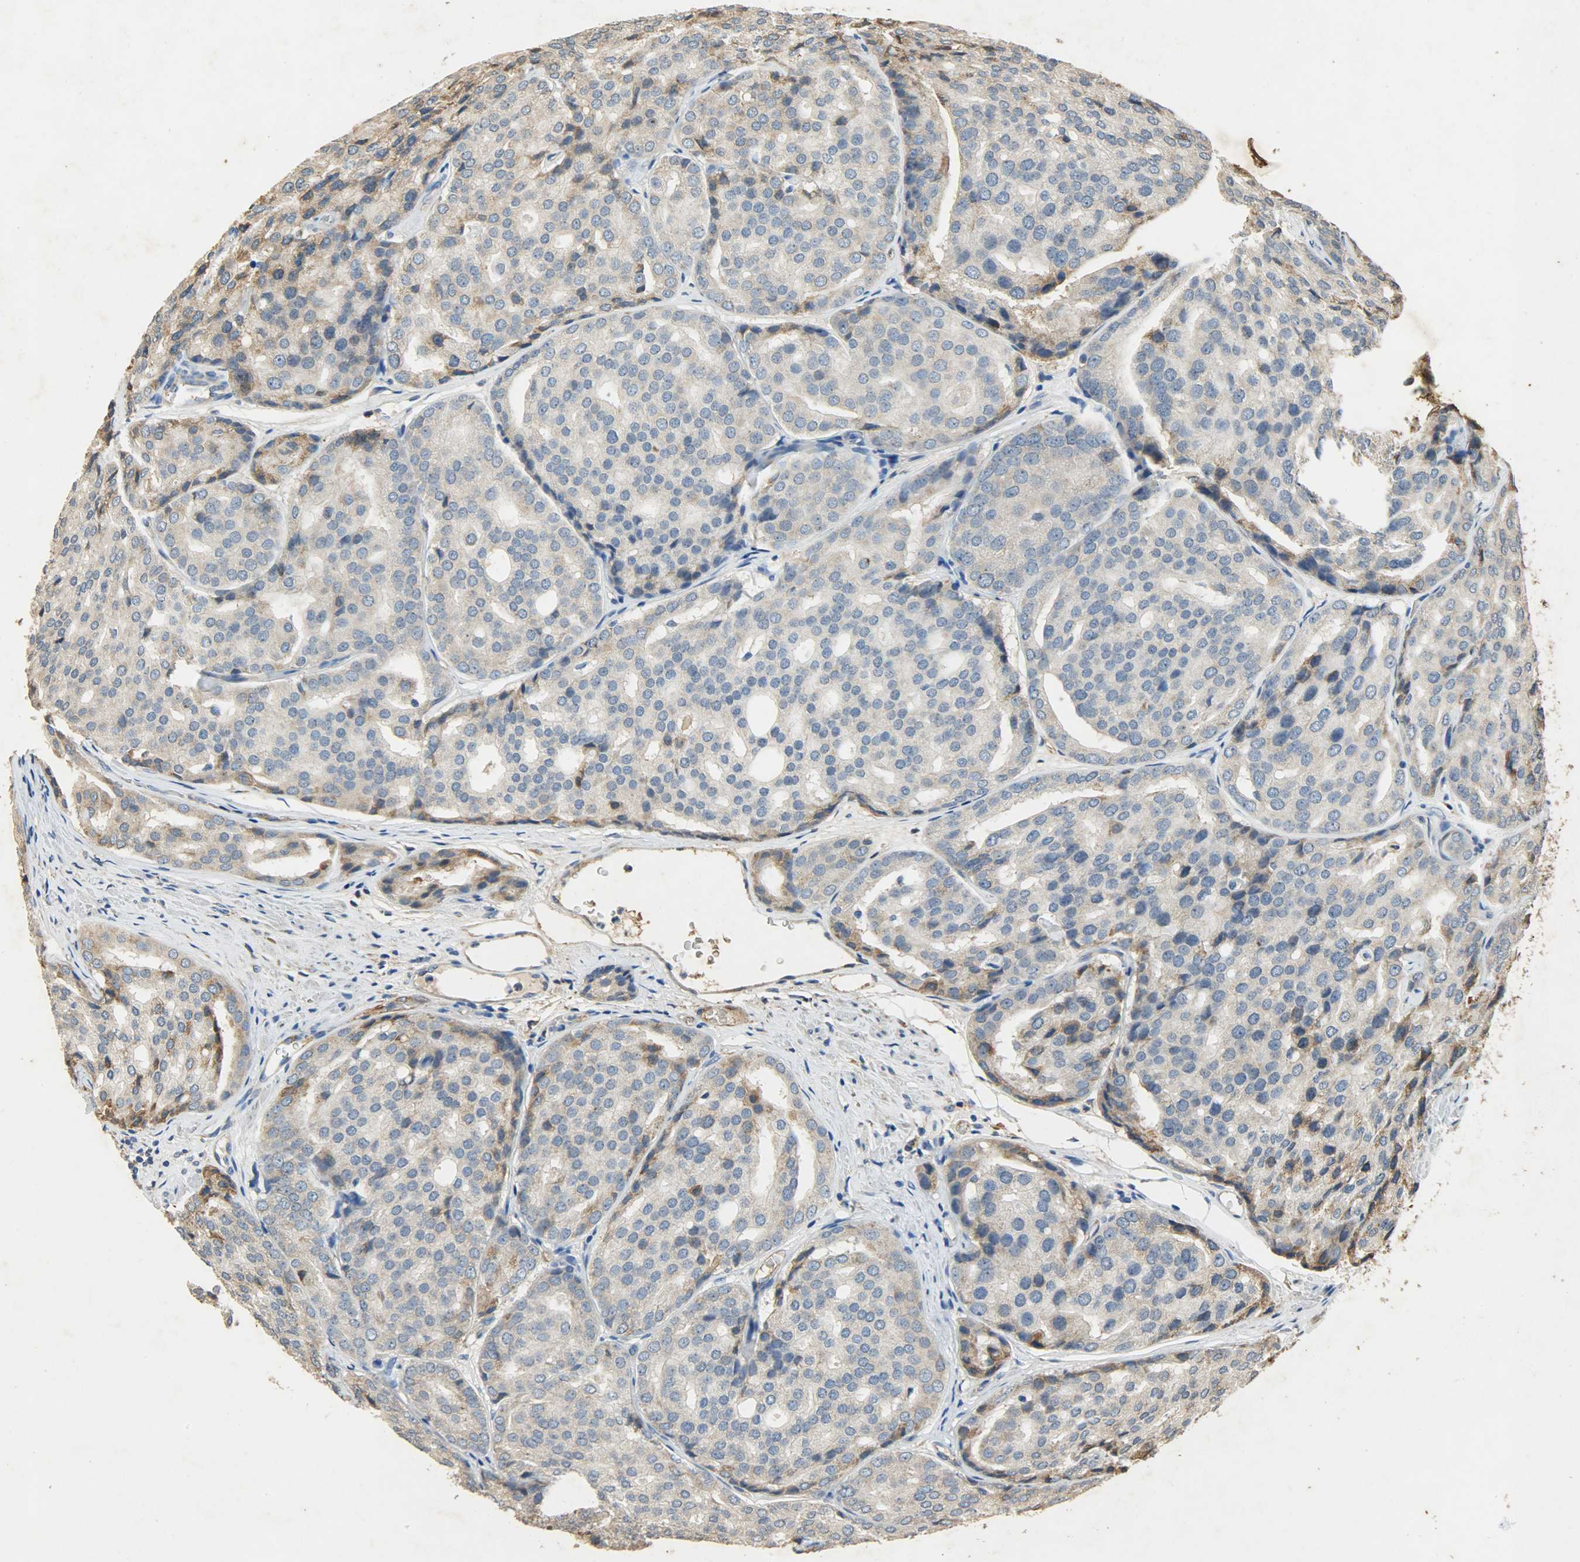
{"staining": {"intensity": "moderate", "quantity": ">75%", "location": "cytoplasmic/membranous"}, "tissue": "prostate cancer", "cell_type": "Tumor cells", "image_type": "cancer", "snomed": [{"axis": "morphology", "description": "Adenocarcinoma, High grade"}, {"axis": "topography", "description": "Prostate"}], "caption": "Prostate cancer (adenocarcinoma (high-grade)) tissue demonstrates moderate cytoplasmic/membranous expression in about >75% of tumor cells, visualized by immunohistochemistry. (brown staining indicates protein expression, while blue staining denotes nuclei).", "gene": "HSPA5", "patient": {"sex": "male", "age": 64}}